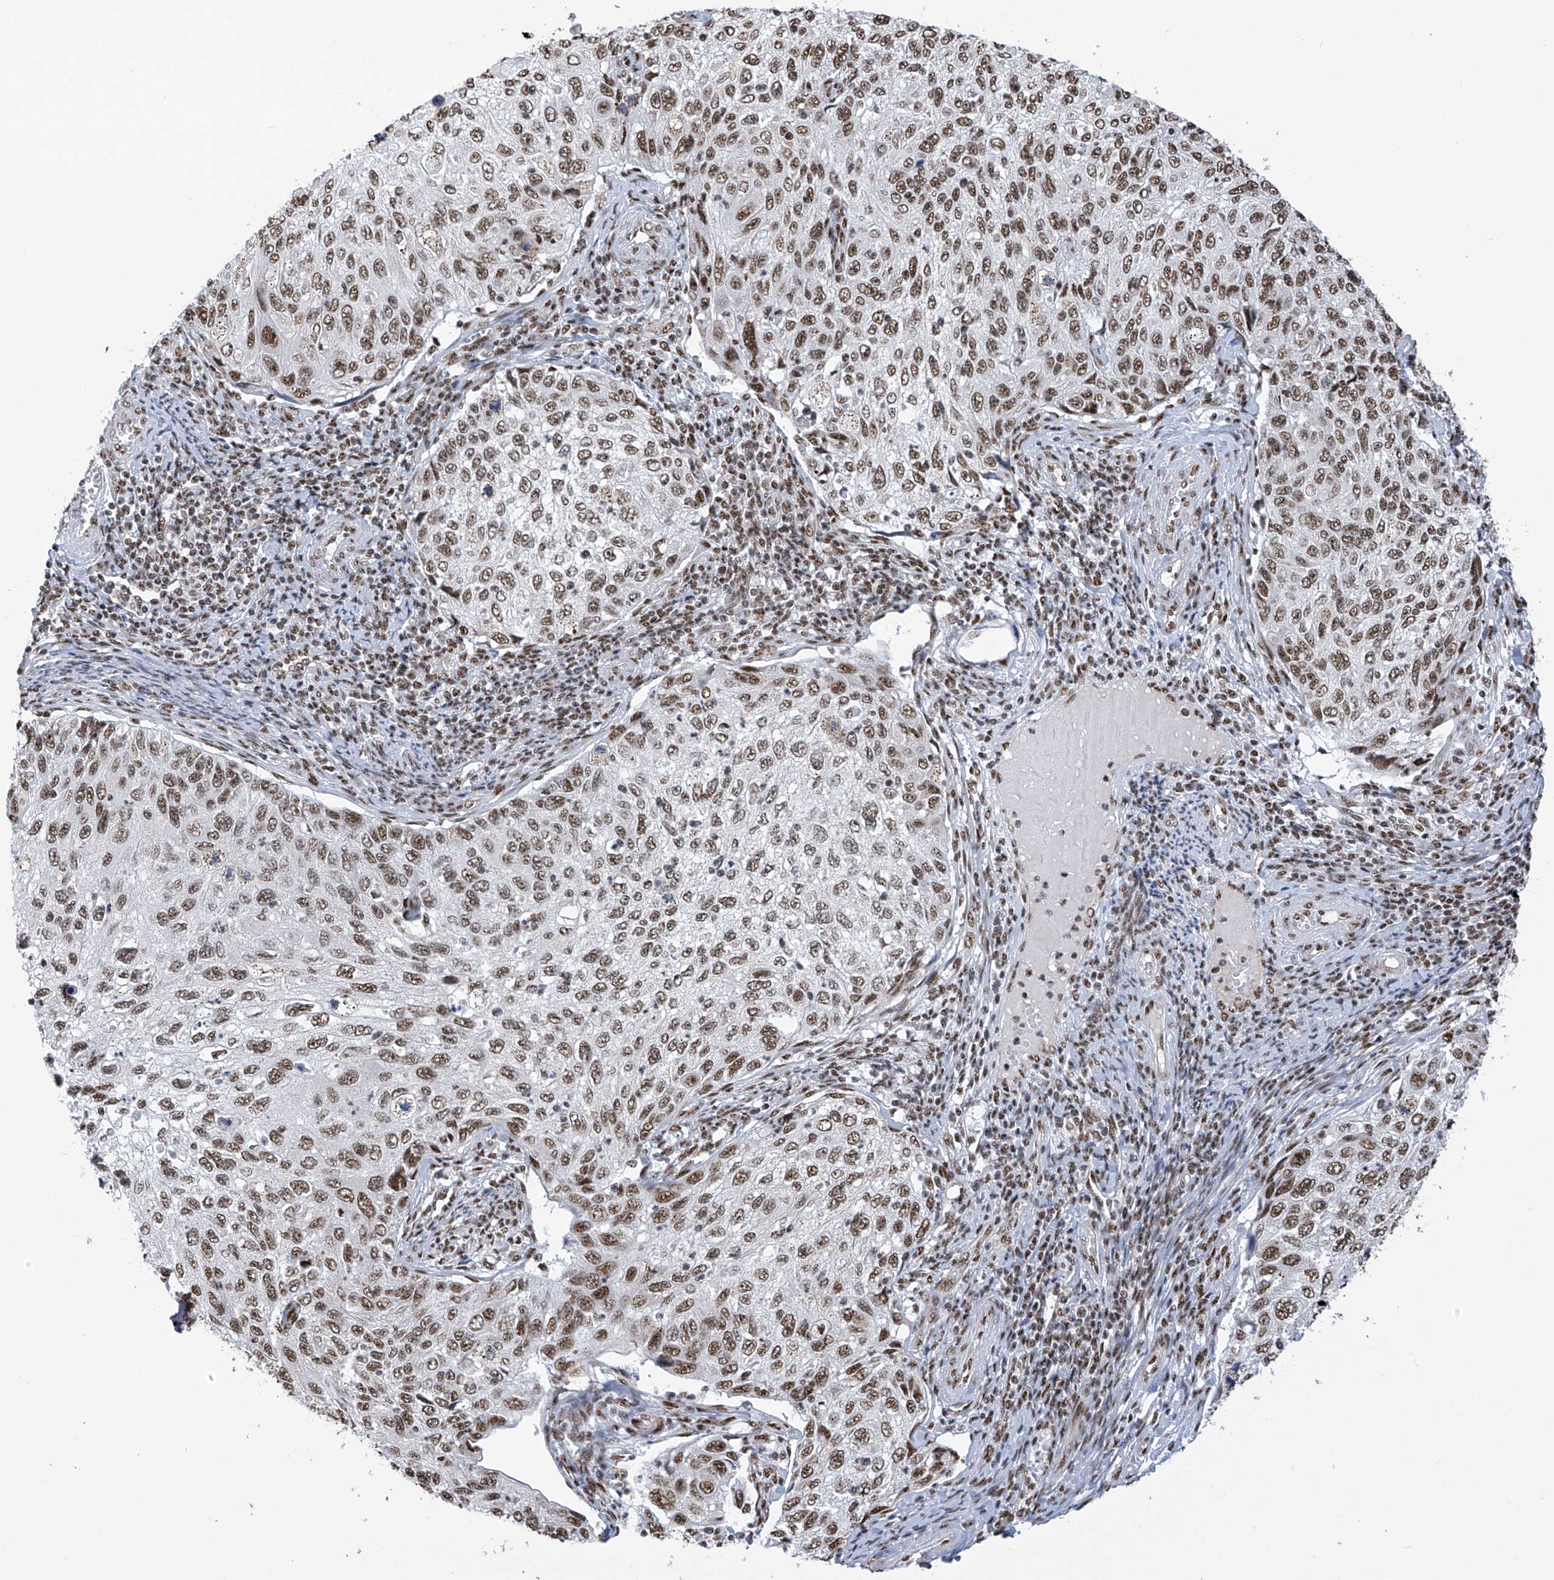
{"staining": {"intensity": "moderate", "quantity": ">75%", "location": "nuclear"}, "tissue": "cervical cancer", "cell_type": "Tumor cells", "image_type": "cancer", "snomed": [{"axis": "morphology", "description": "Squamous cell carcinoma, NOS"}, {"axis": "topography", "description": "Cervix"}], "caption": "DAB (3,3'-diaminobenzidine) immunohistochemical staining of human squamous cell carcinoma (cervical) exhibits moderate nuclear protein positivity in approximately >75% of tumor cells. Nuclei are stained in blue.", "gene": "APLF", "patient": {"sex": "female", "age": 70}}